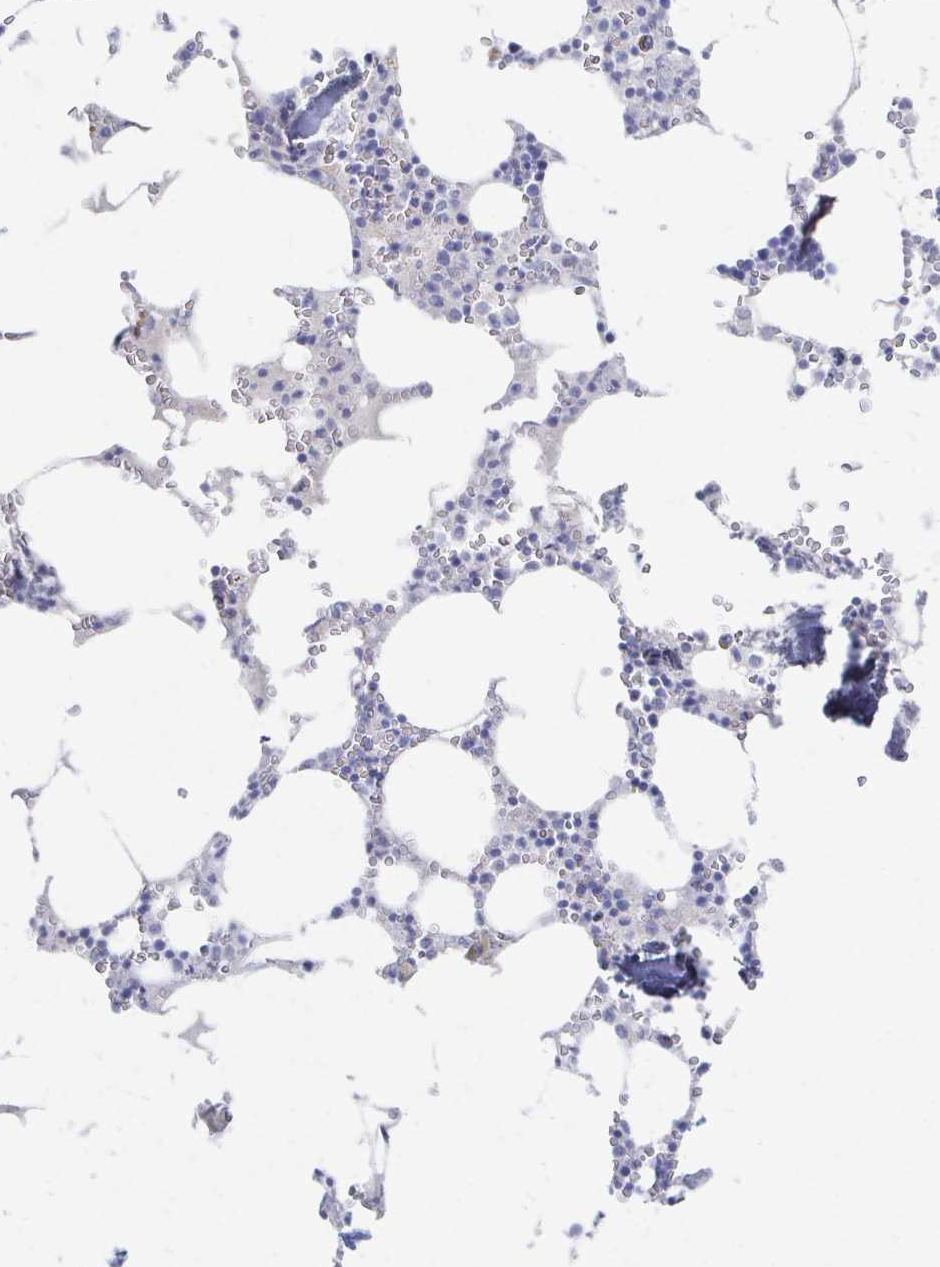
{"staining": {"intensity": "negative", "quantity": "none", "location": "none"}, "tissue": "bone marrow", "cell_type": "Hematopoietic cells", "image_type": "normal", "snomed": [{"axis": "morphology", "description": "Normal tissue, NOS"}, {"axis": "topography", "description": "Bone marrow"}], "caption": "IHC histopathology image of normal bone marrow stained for a protein (brown), which reveals no positivity in hematopoietic cells. (IHC, brightfield microscopy, high magnification).", "gene": "PRR20A", "patient": {"sex": "male", "age": 54}}